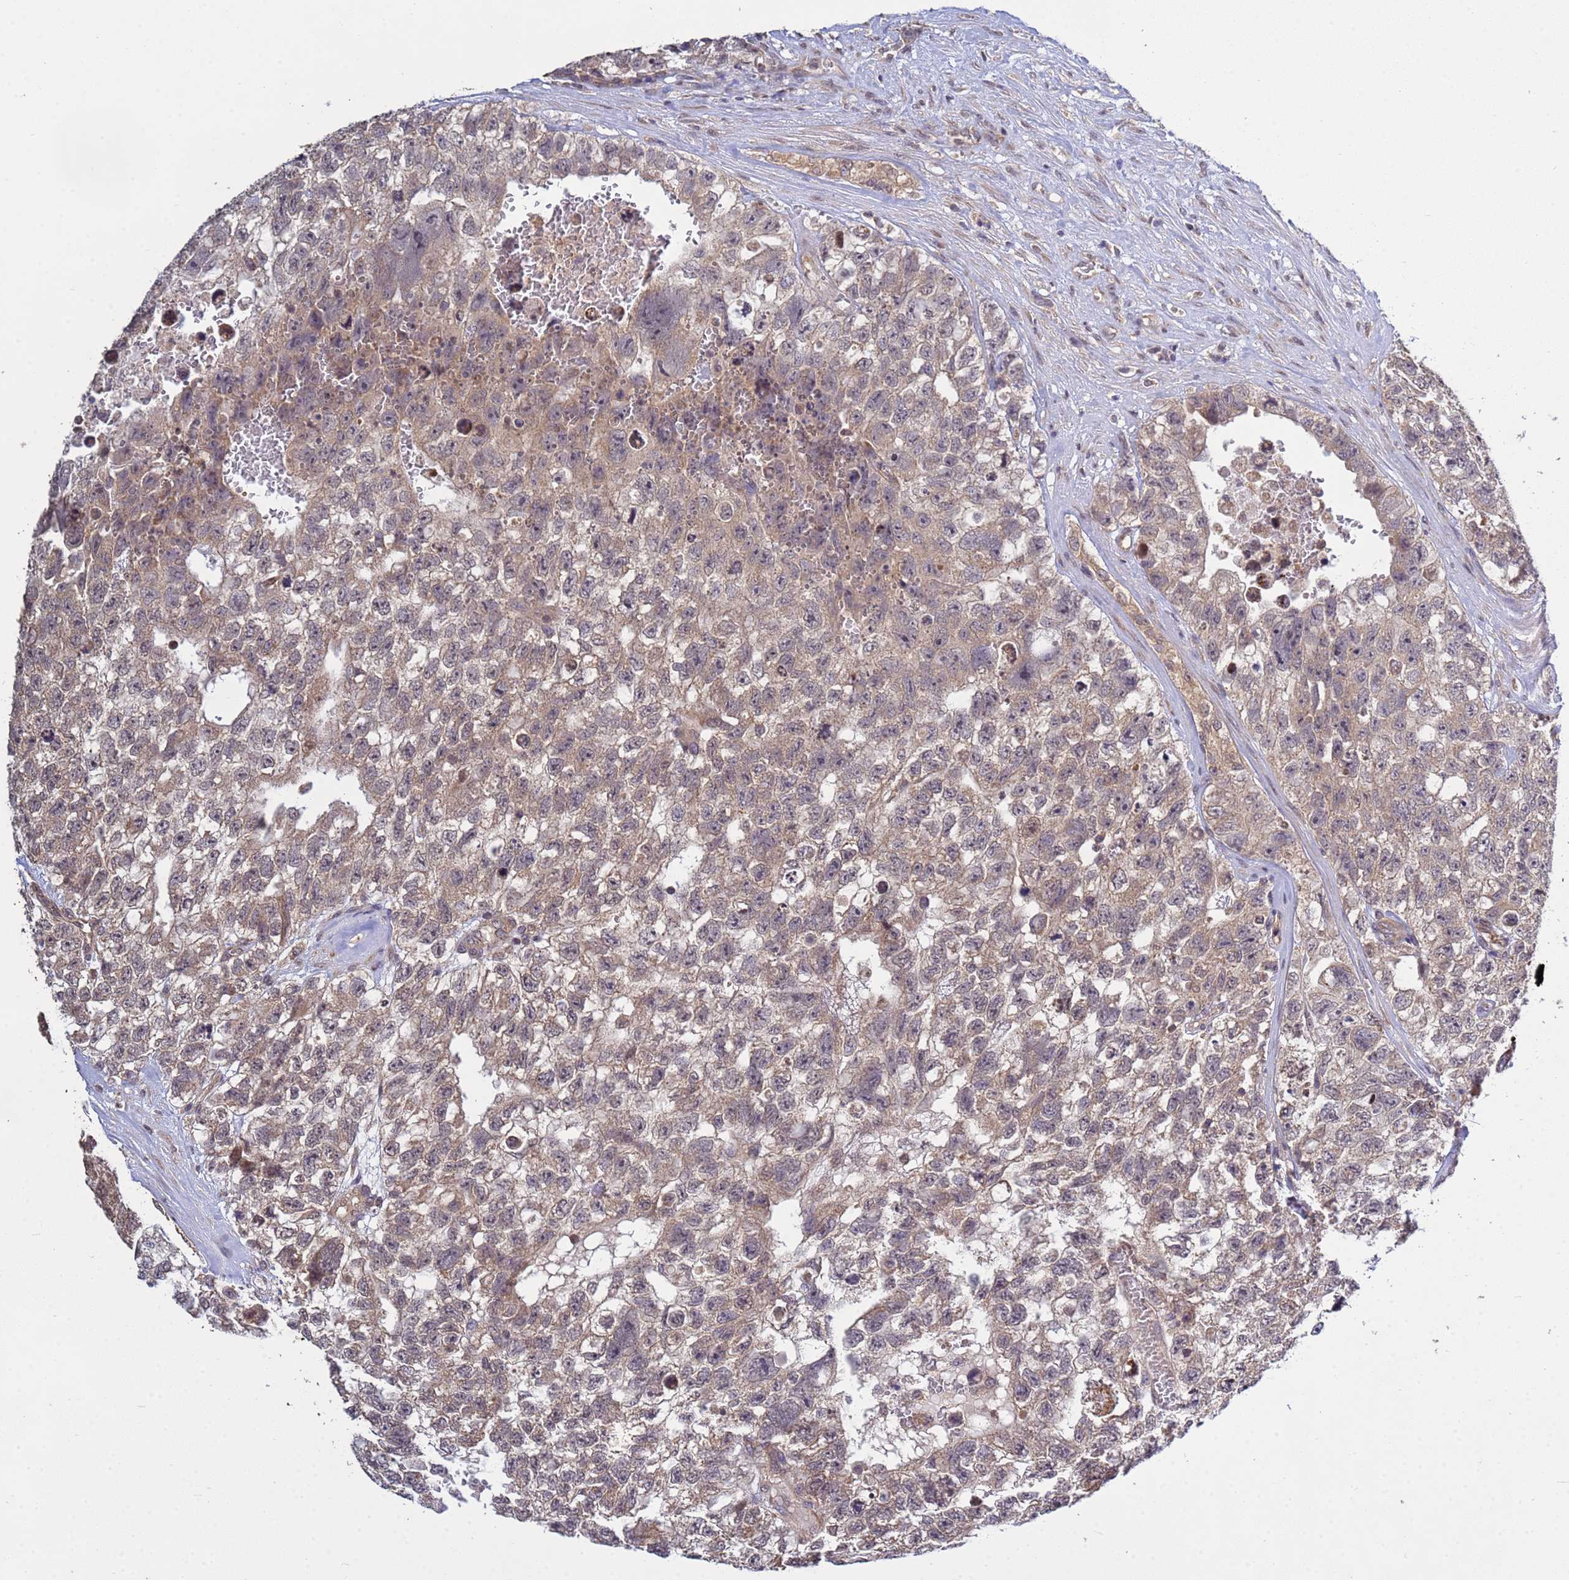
{"staining": {"intensity": "weak", "quantity": ">75%", "location": "cytoplasmic/membranous"}, "tissue": "testis cancer", "cell_type": "Tumor cells", "image_type": "cancer", "snomed": [{"axis": "morphology", "description": "Carcinoma, Embryonal, NOS"}, {"axis": "topography", "description": "Testis"}], "caption": "A histopathology image showing weak cytoplasmic/membranous expression in about >75% of tumor cells in testis cancer, as visualized by brown immunohistochemical staining.", "gene": "P2RX7", "patient": {"sex": "male", "age": 26}}